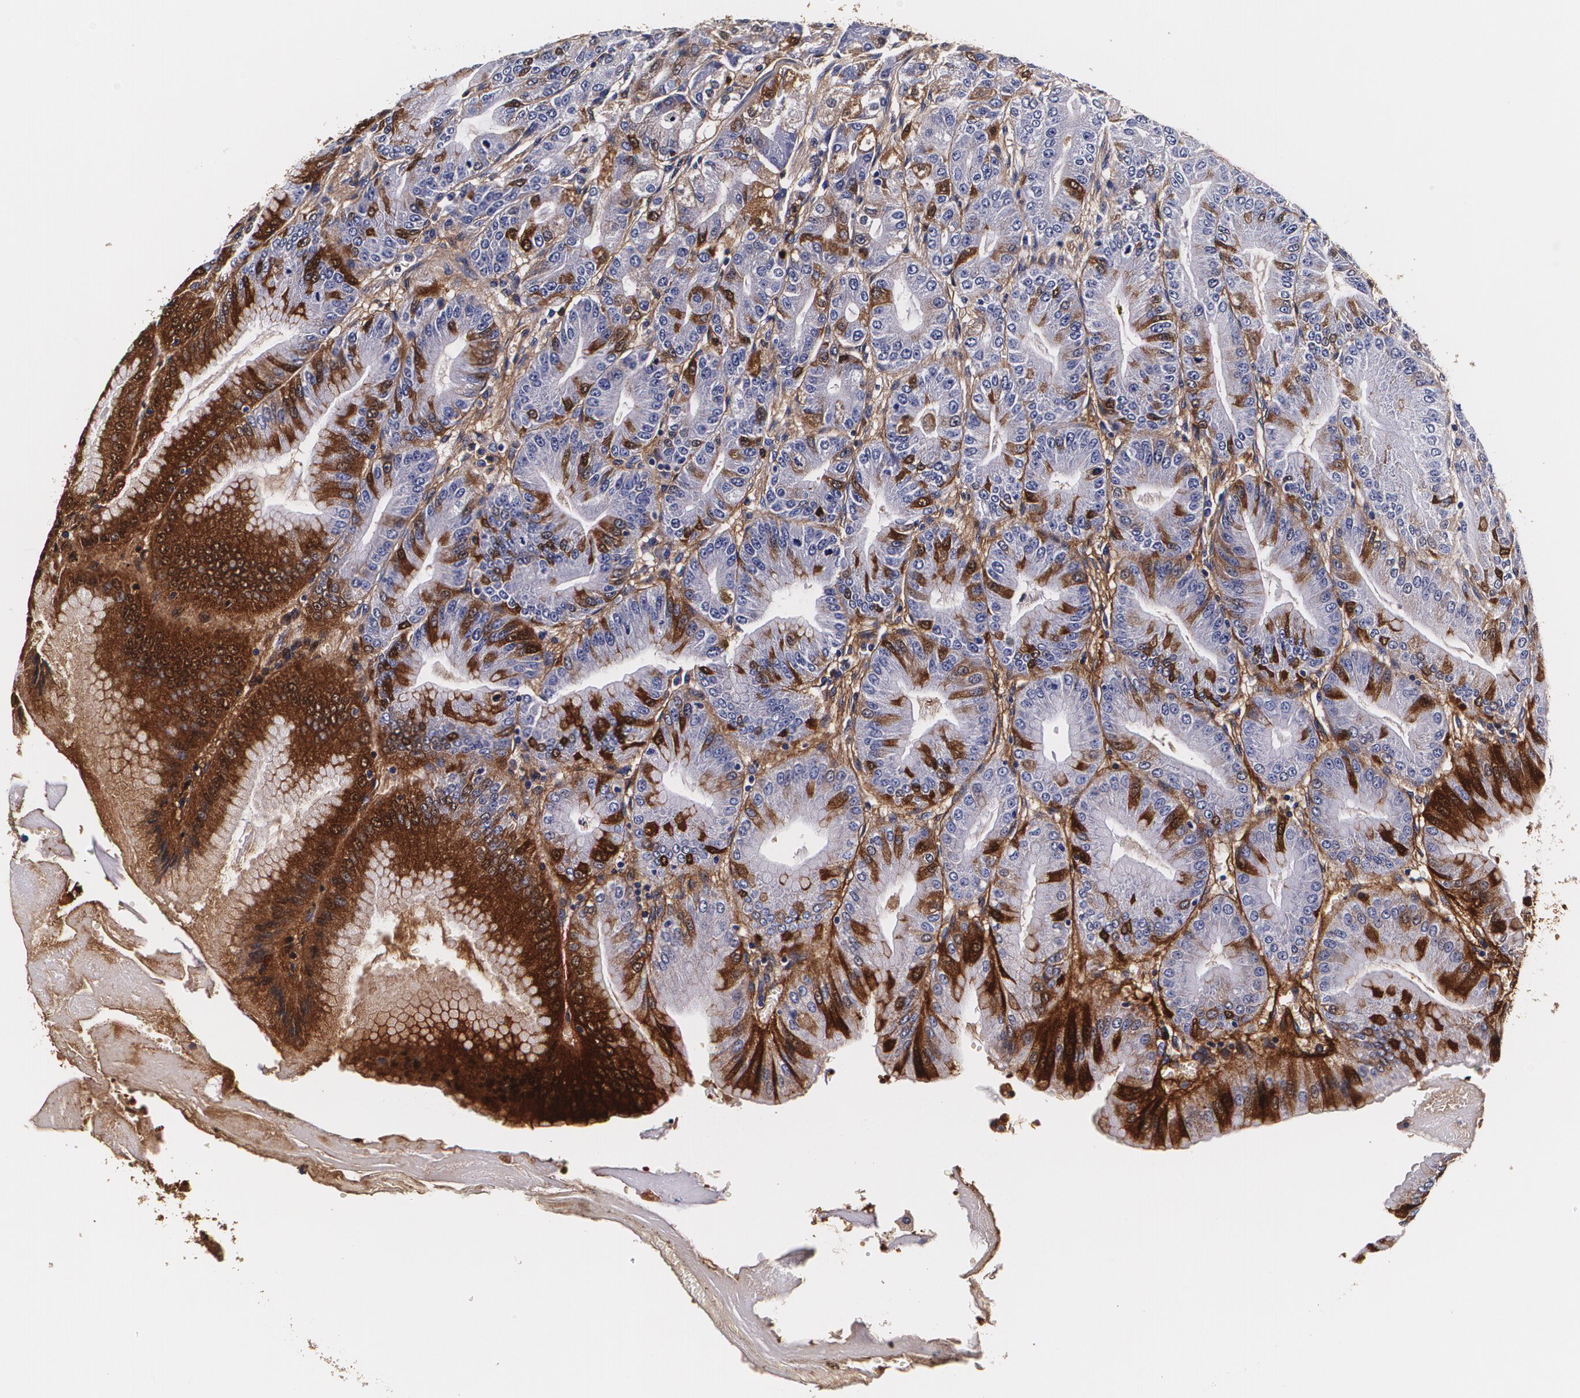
{"staining": {"intensity": "strong", "quantity": "<25%", "location": "cytoplasmic/membranous"}, "tissue": "stomach", "cell_type": "Glandular cells", "image_type": "normal", "snomed": [{"axis": "morphology", "description": "Normal tissue, NOS"}, {"axis": "topography", "description": "Stomach, lower"}], "caption": "The image demonstrates staining of unremarkable stomach, revealing strong cytoplasmic/membranous protein staining (brown color) within glandular cells. The protein is shown in brown color, while the nuclei are stained blue.", "gene": "TTR", "patient": {"sex": "male", "age": 71}}